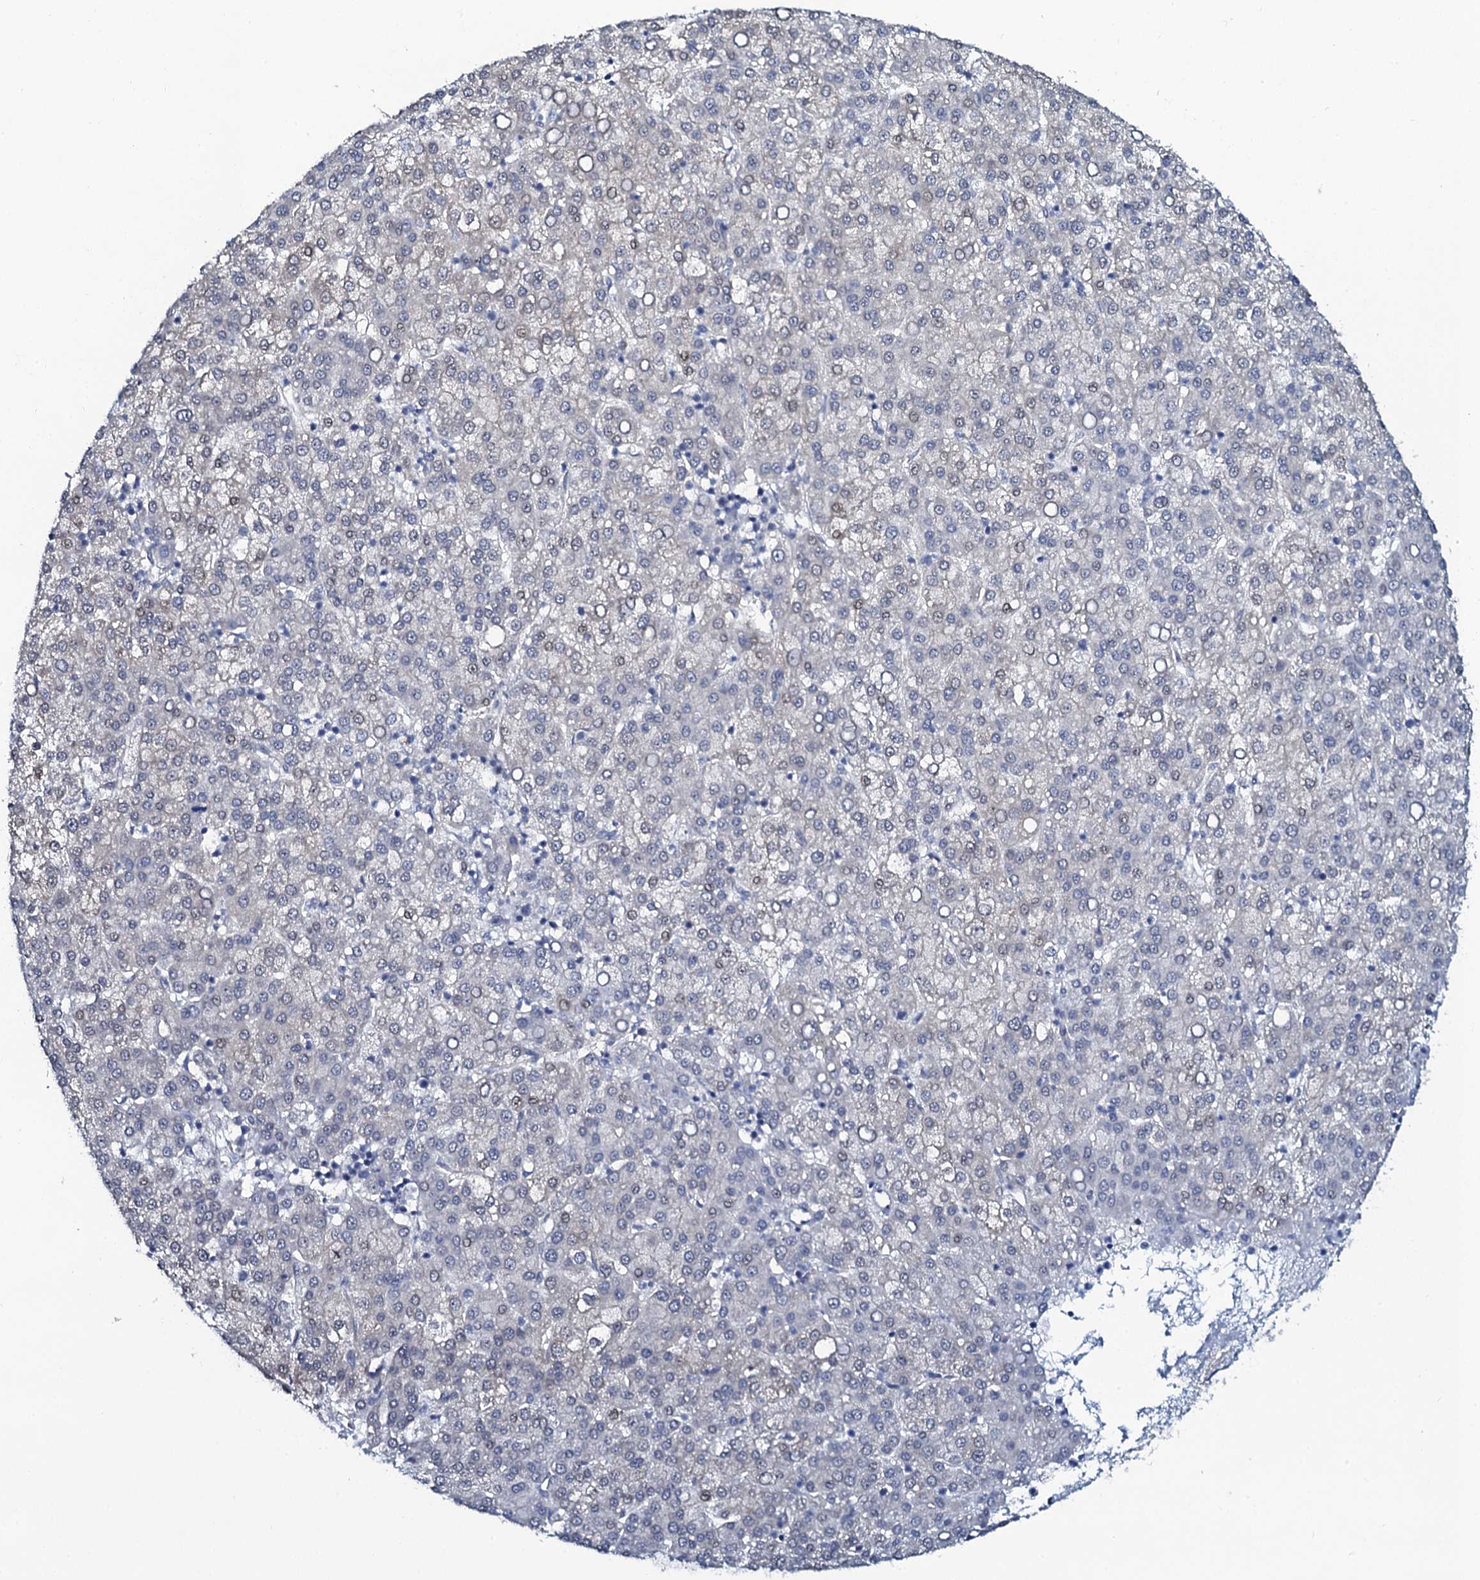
{"staining": {"intensity": "negative", "quantity": "none", "location": "none"}, "tissue": "liver cancer", "cell_type": "Tumor cells", "image_type": "cancer", "snomed": [{"axis": "morphology", "description": "Carcinoma, Hepatocellular, NOS"}, {"axis": "topography", "description": "Liver"}], "caption": "Immunohistochemistry (IHC) photomicrograph of liver cancer (hepatocellular carcinoma) stained for a protein (brown), which exhibits no staining in tumor cells.", "gene": "C10orf88", "patient": {"sex": "female", "age": 58}}